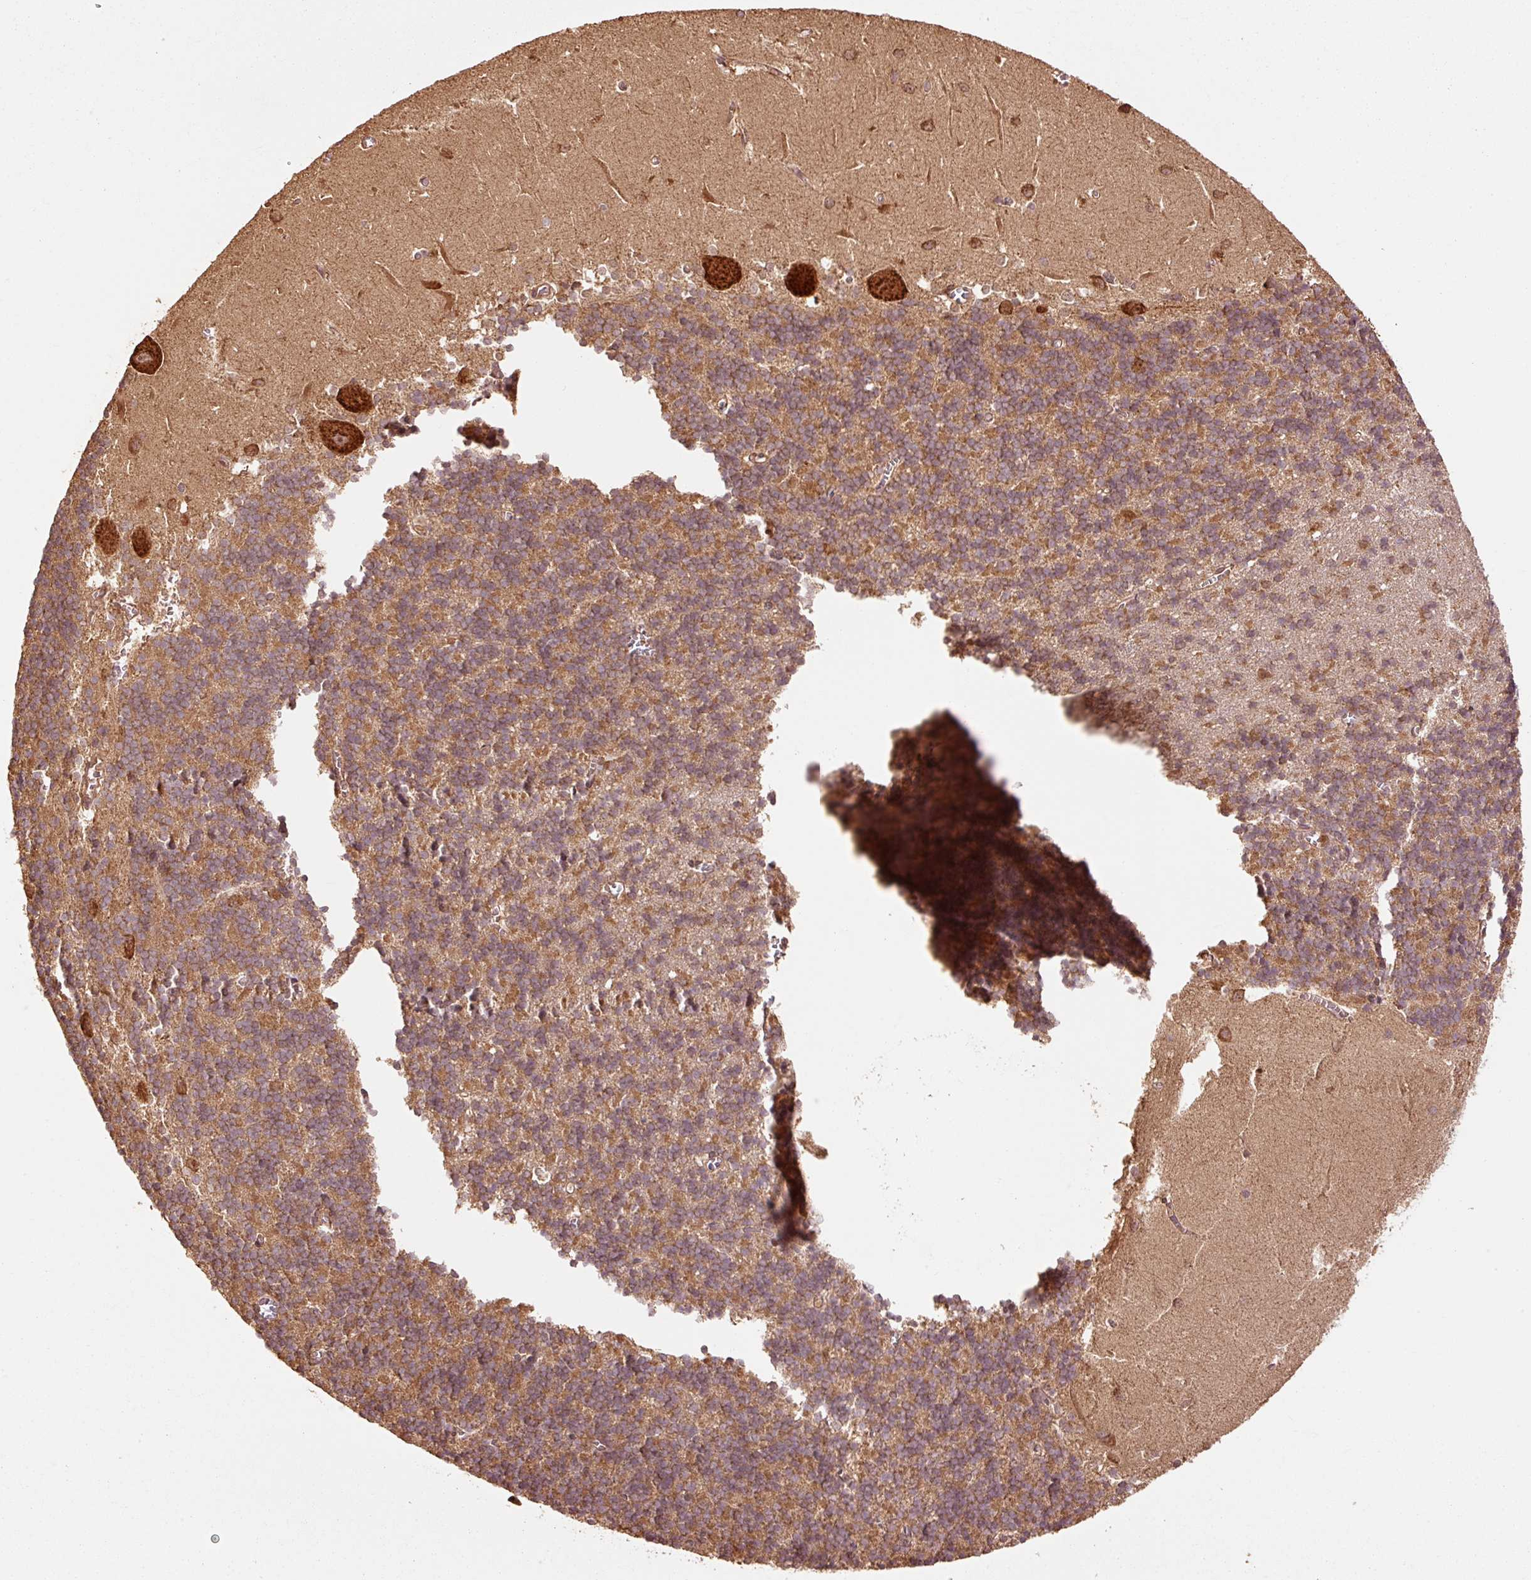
{"staining": {"intensity": "moderate", "quantity": ">75%", "location": "cytoplasmic/membranous"}, "tissue": "cerebellum", "cell_type": "Cells in granular layer", "image_type": "normal", "snomed": [{"axis": "morphology", "description": "Normal tissue, NOS"}, {"axis": "topography", "description": "Cerebellum"}], "caption": "The micrograph reveals staining of unremarkable cerebellum, revealing moderate cytoplasmic/membranous protein positivity (brown color) within cells in granular layer. (brown staining indicates protein expression, while blue staining denotes nuclei).", "gene": "MRPL16", "patient": {"sex": "male", "age": 37}}